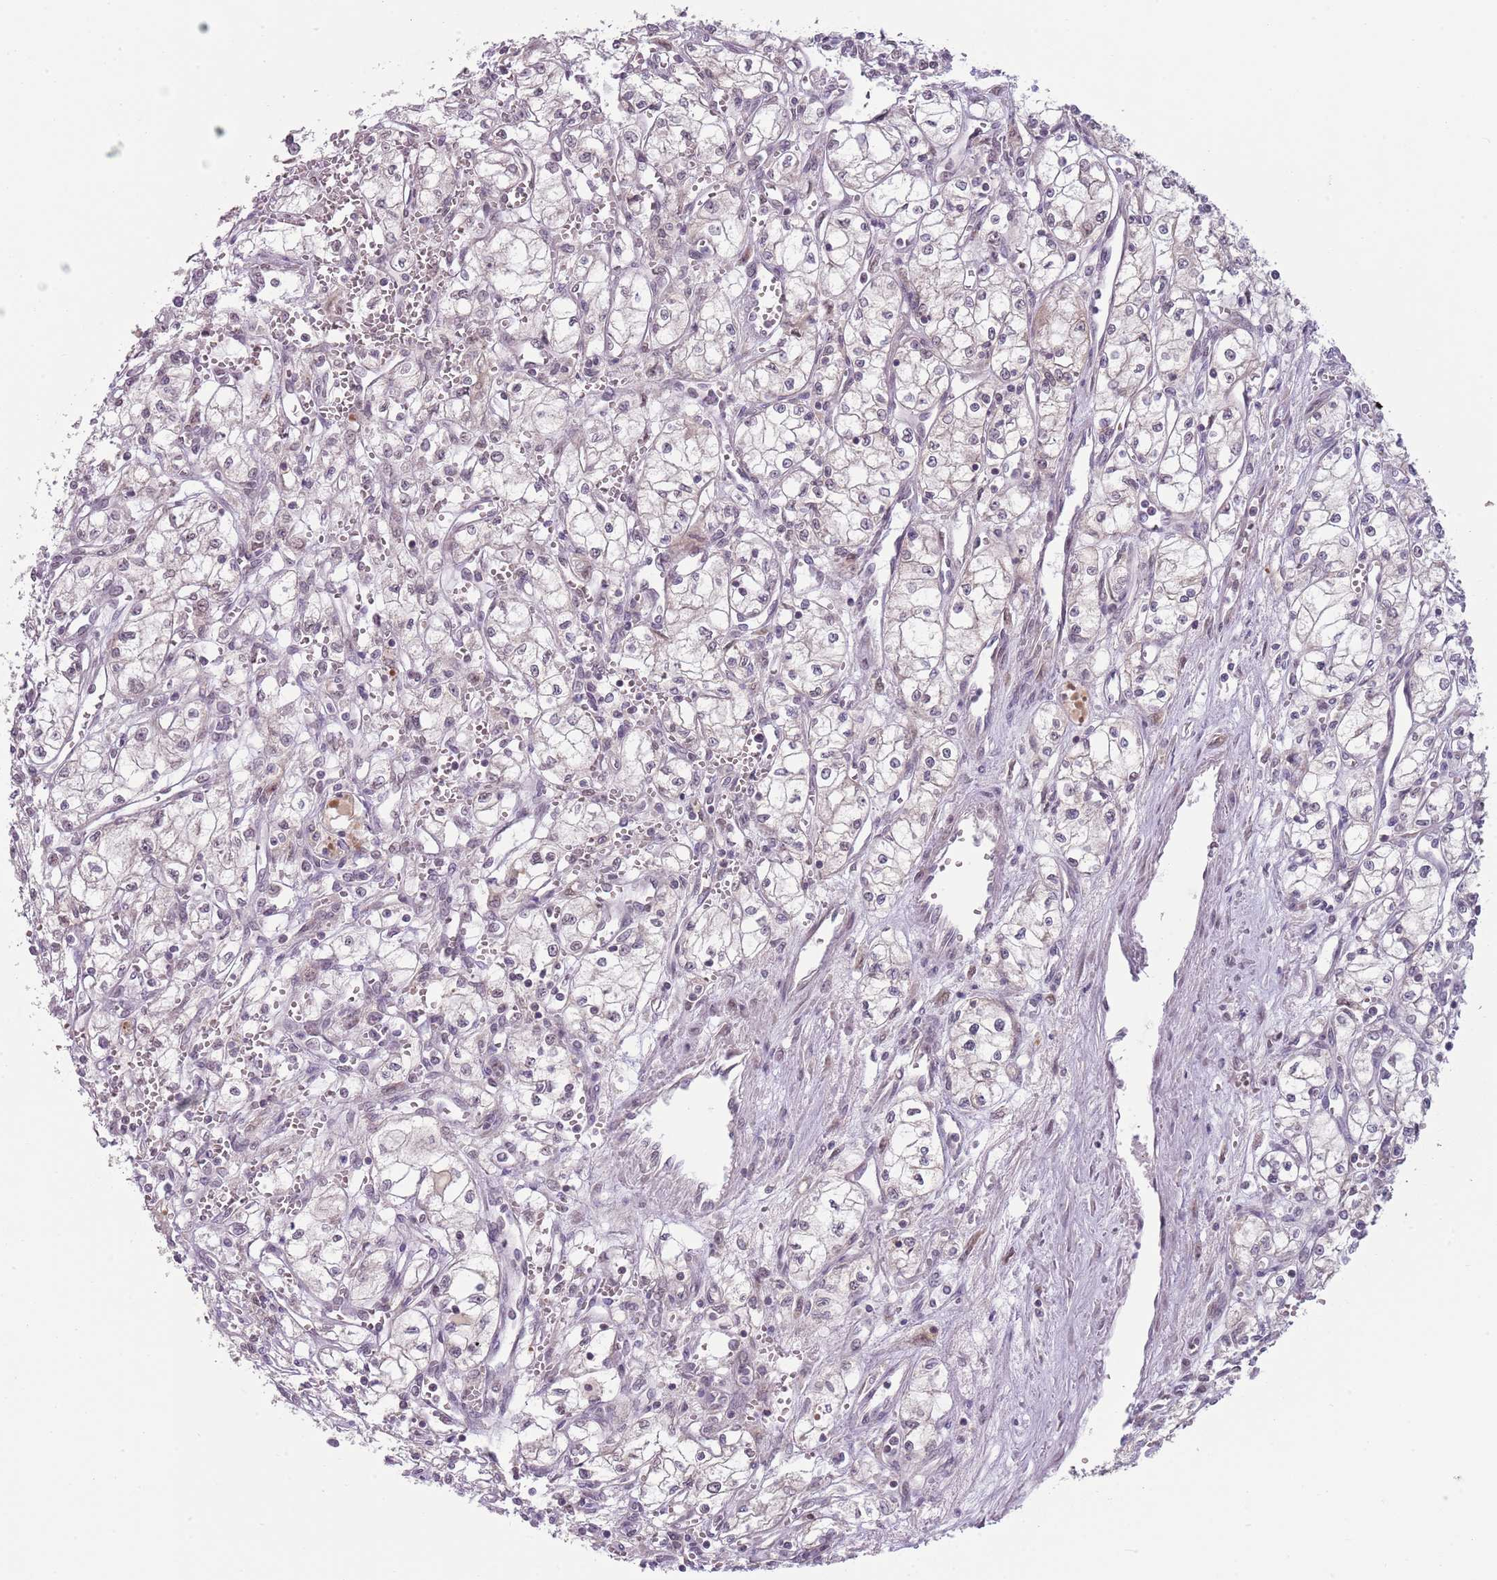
{"staining": {"intensity": "weak", "quantity": "<25%", "location": "cytoplasmic/membranous"}, "tissue": "renal cancer", "cell_type": "Tumor cells", "image_type": "cancer", "snomed": [{"axis": "morphology", "description": "Adenocarcinoma, NOS"}, {"axis": "topography", "description": "Kidney"}], "caption": "IHC image of renal cancer stained for a protein (brown), which reveals no expression in tumor cells.", "gene": "TM2D1", "patient": {"sex": "male", "age": 59}}